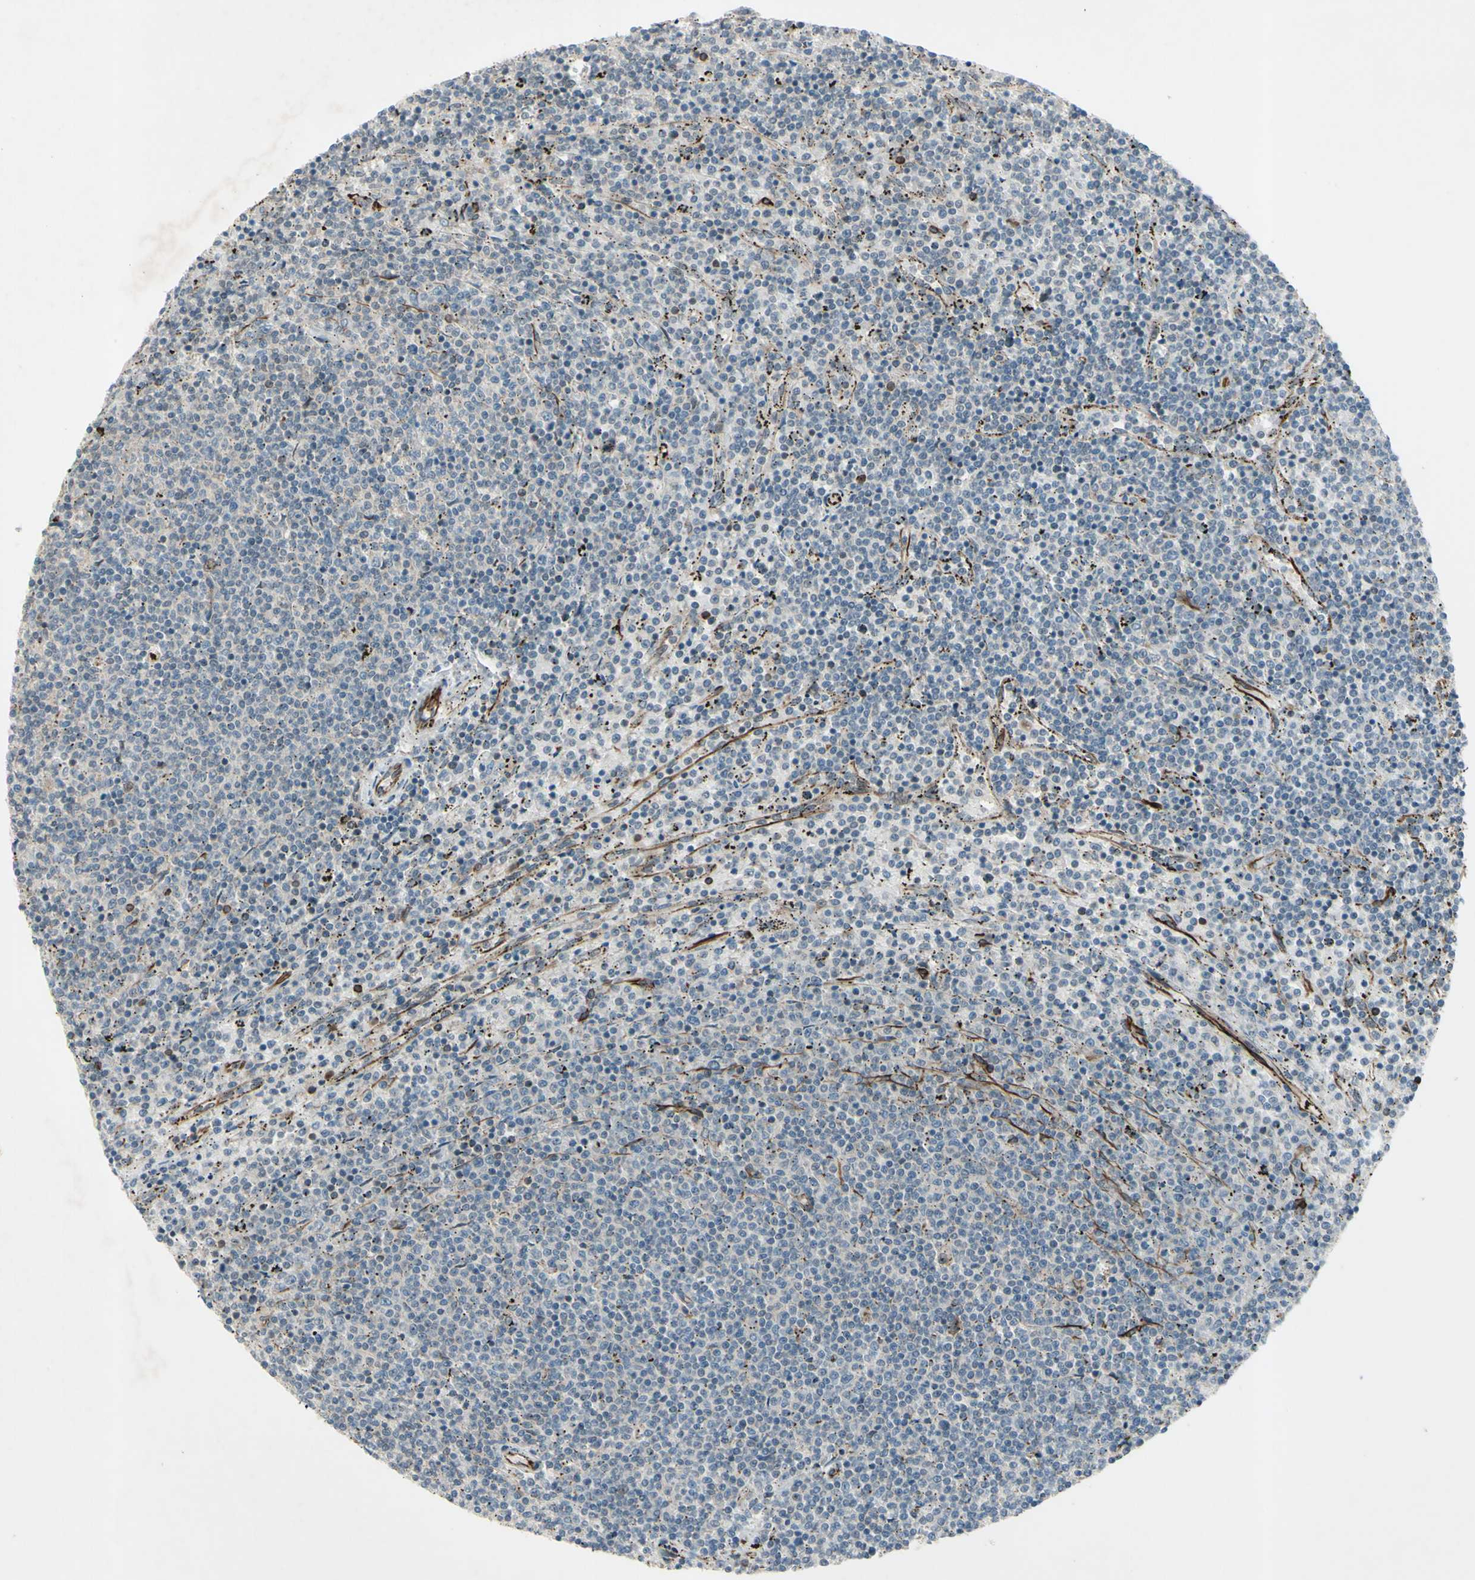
{"staining": {"intensity": "negative", "quantity": "none", "location": "none"}, "tissue": "lymphoma", "cell_type": "Tumor cells", "image_type": "cancer", "snomed": [{"axis": "morphology", "description": "Malignant lymphoma, non-Hodgkin's type, Low grade"}, {"axis": "topography", "description": "Spleen"}], "caption": "This is an immunohistochemistry histopathology image of lymphoma. There is no positivity in tumor cells.", "gene": "FGFR2", "patient": {"sex": "female", "age": 50}}